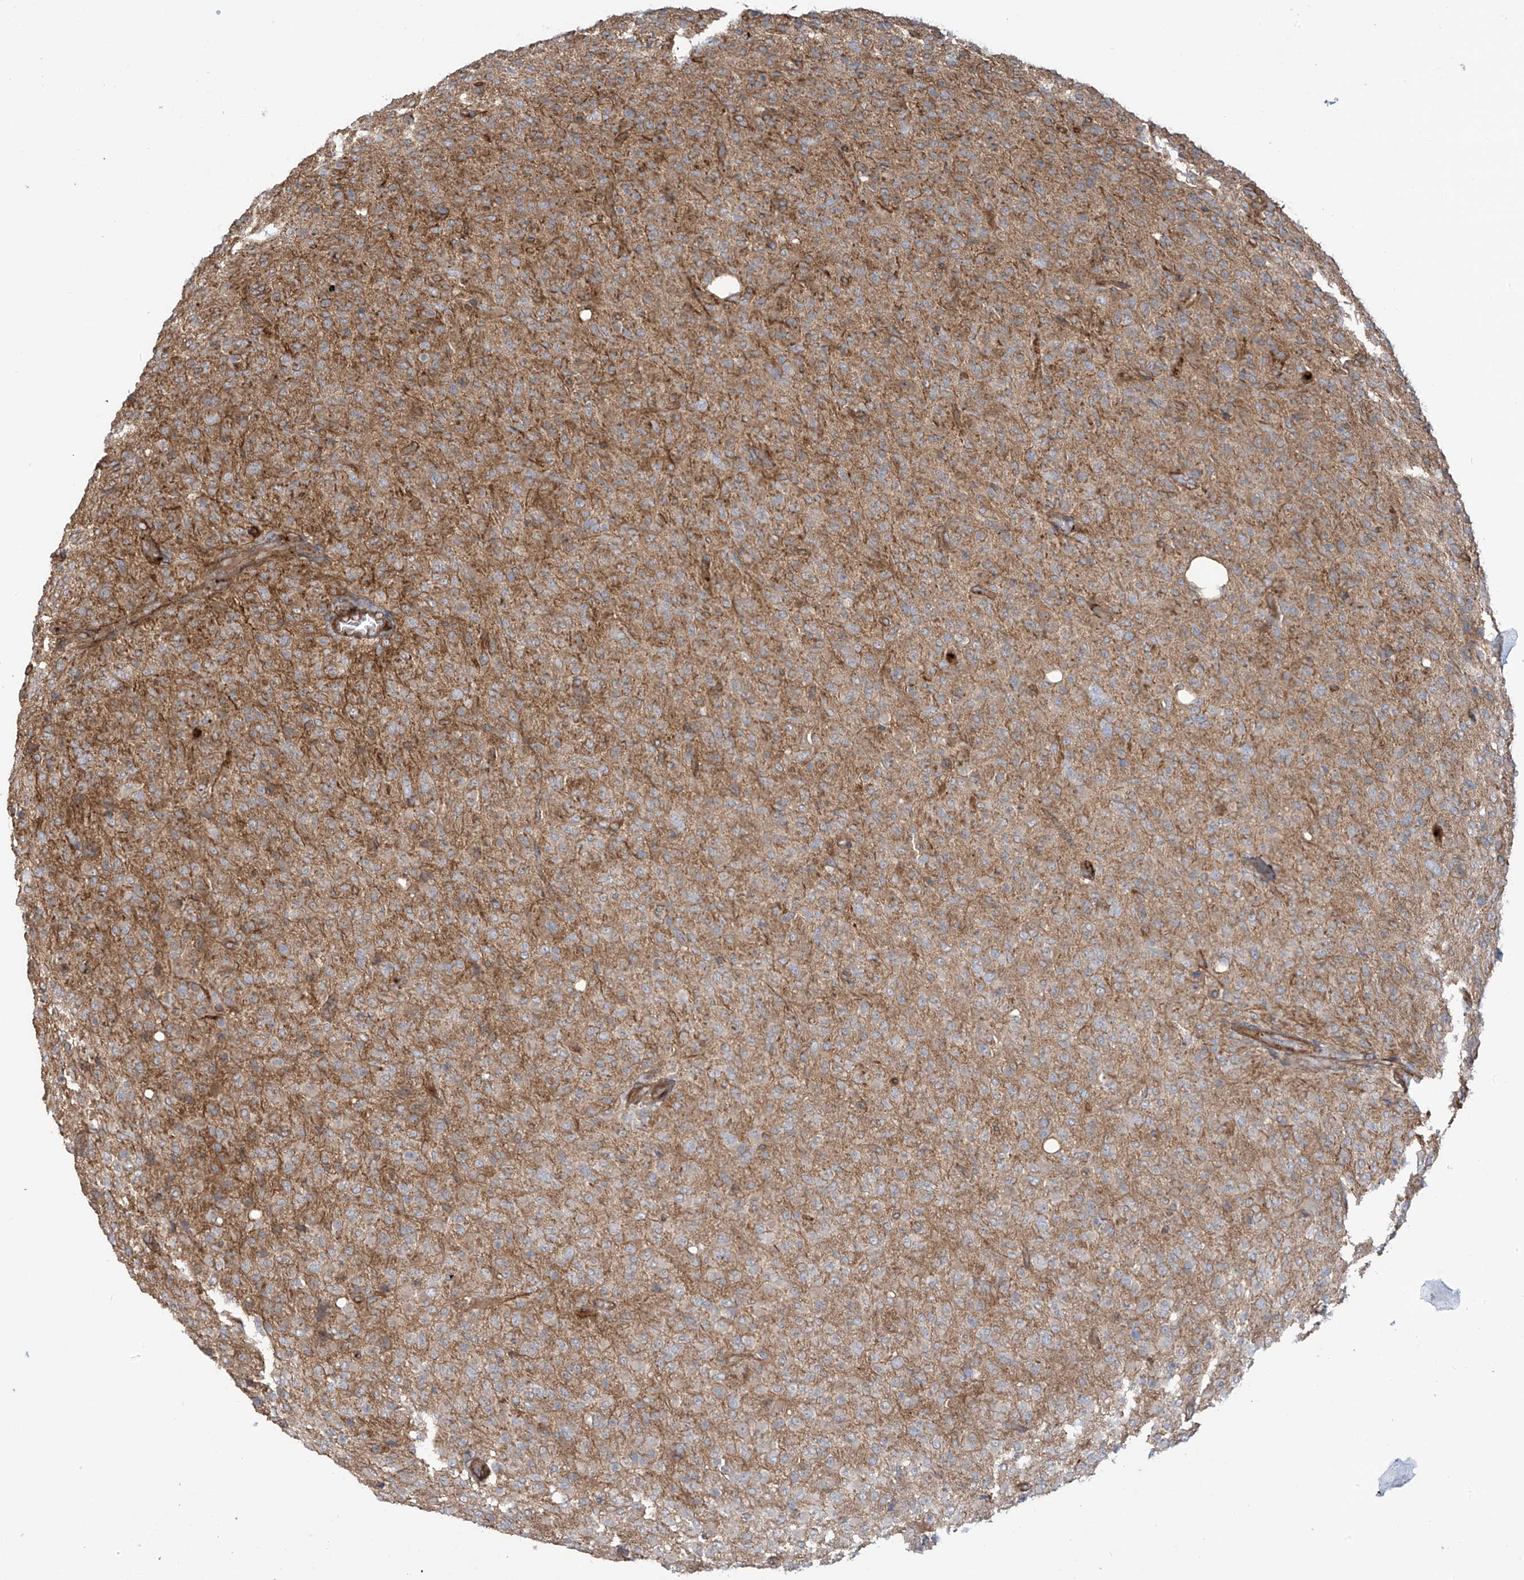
{"staining": {"intensity": "weak", "quantity": "25%-75%", "location": "cytoplasmic/membranous"}, "tissue": "glioma", "cell_type": "Tumor cells", "image_type": "cancer", "snomed": [{"axis": "morphology", "description": "Glioma, malignant, High grade"}, {"axis": "topography", "description": "Brain"}], "caption": "Malignant high-grade glioma stained with DAB (3,3'-diaminobenzidine) immunohistochemistry (IHC) shows low levels of weak cytoplasmic/membranous expression in approximately 25%-75% of tumor cells. The protein is shown in brown color, while the nuclei are stained blue.", "gene": "SLC9A2", "patient": {"sex": "female", "age": 57}}